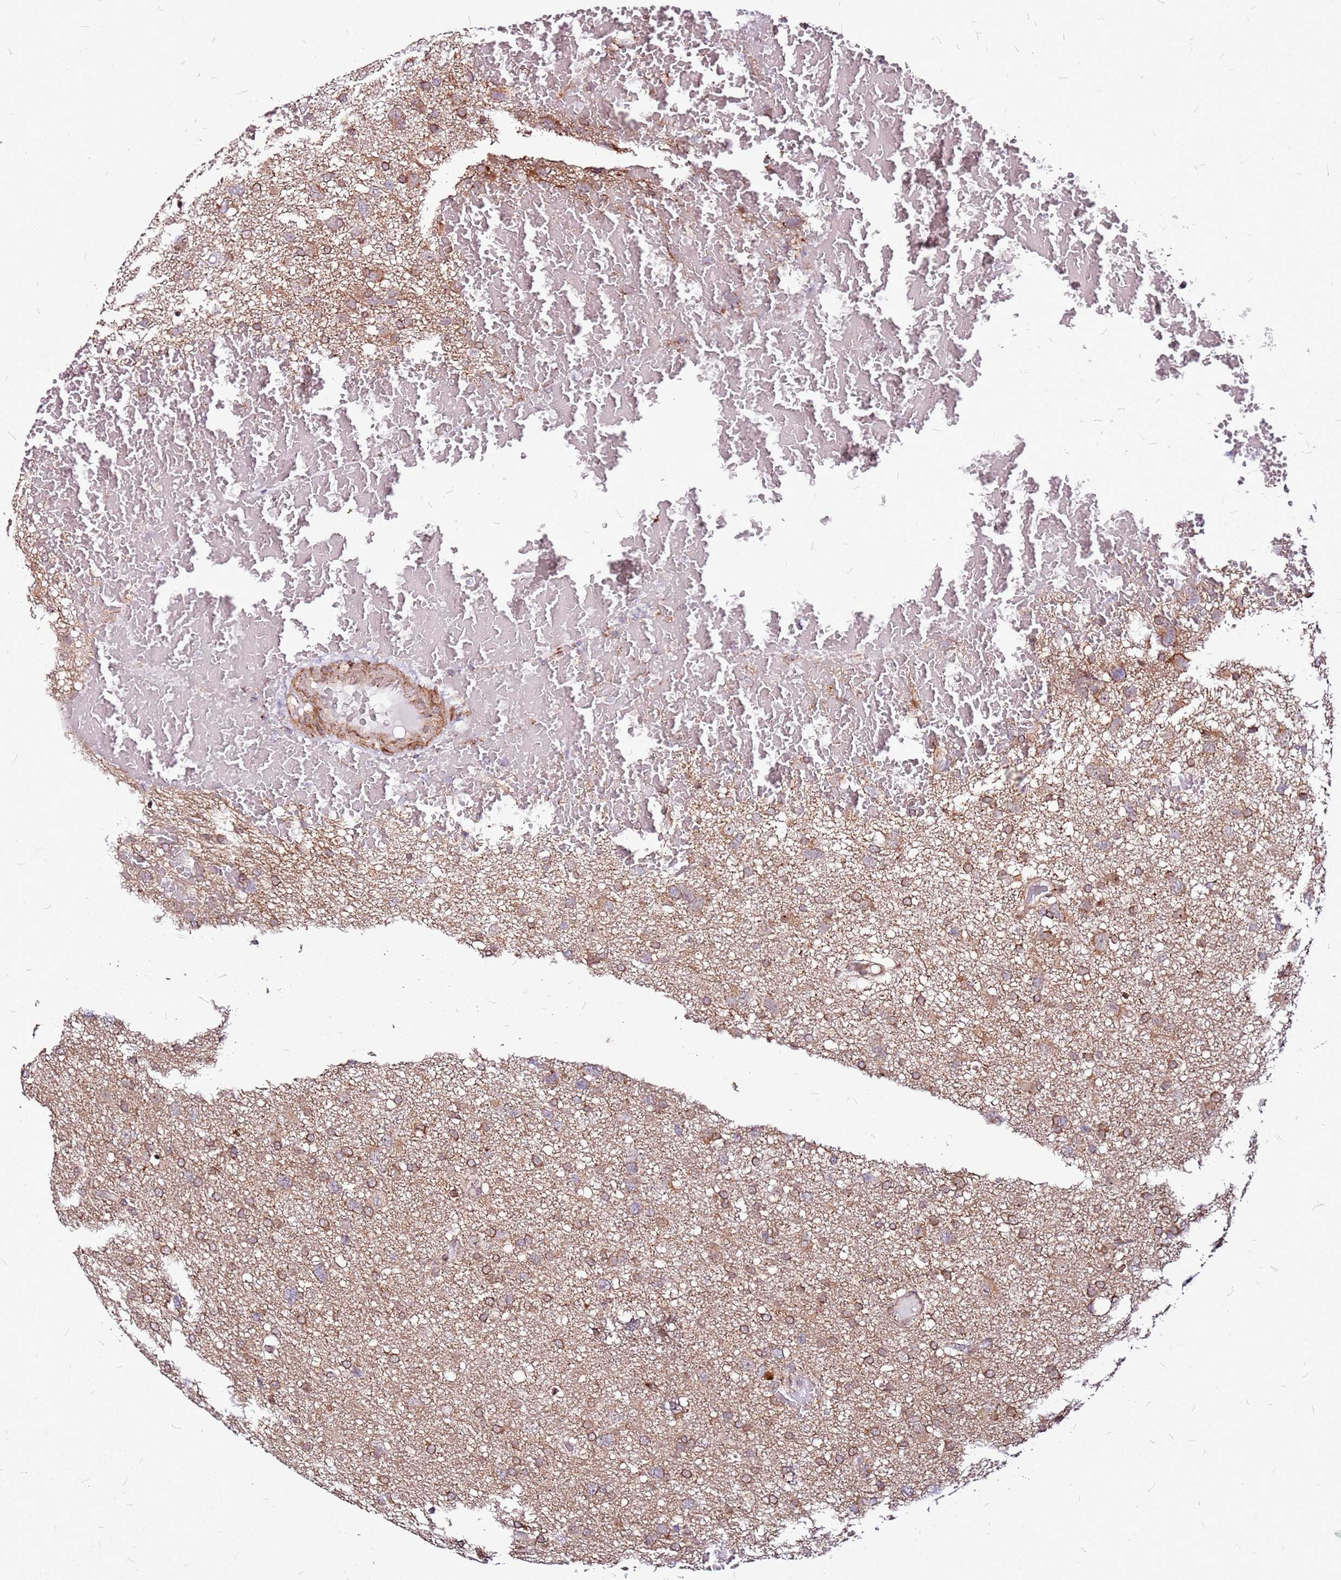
{"staining": {"intensity": "moderate", "quantity": ">75%", "location": "cytoplasmic/membranous"}, "tissue": "glioma", "cell_type": "Tumor cells", "image_type": "cancer", "snomed": [{"axis": "morphology", "description": "Glioma, malignant, High grade"}, {"axis": "topography", "description": "Brain"}], "caption": "This photomicrograph shows immunohistochemistry staining of high-grade glioma (malignant), with medium moderate cytoplasmic/membranous staining in approximately >75% of tumor cells.", "gene": "OR51T1", "patient": {"sex": "male", "age": 61}}